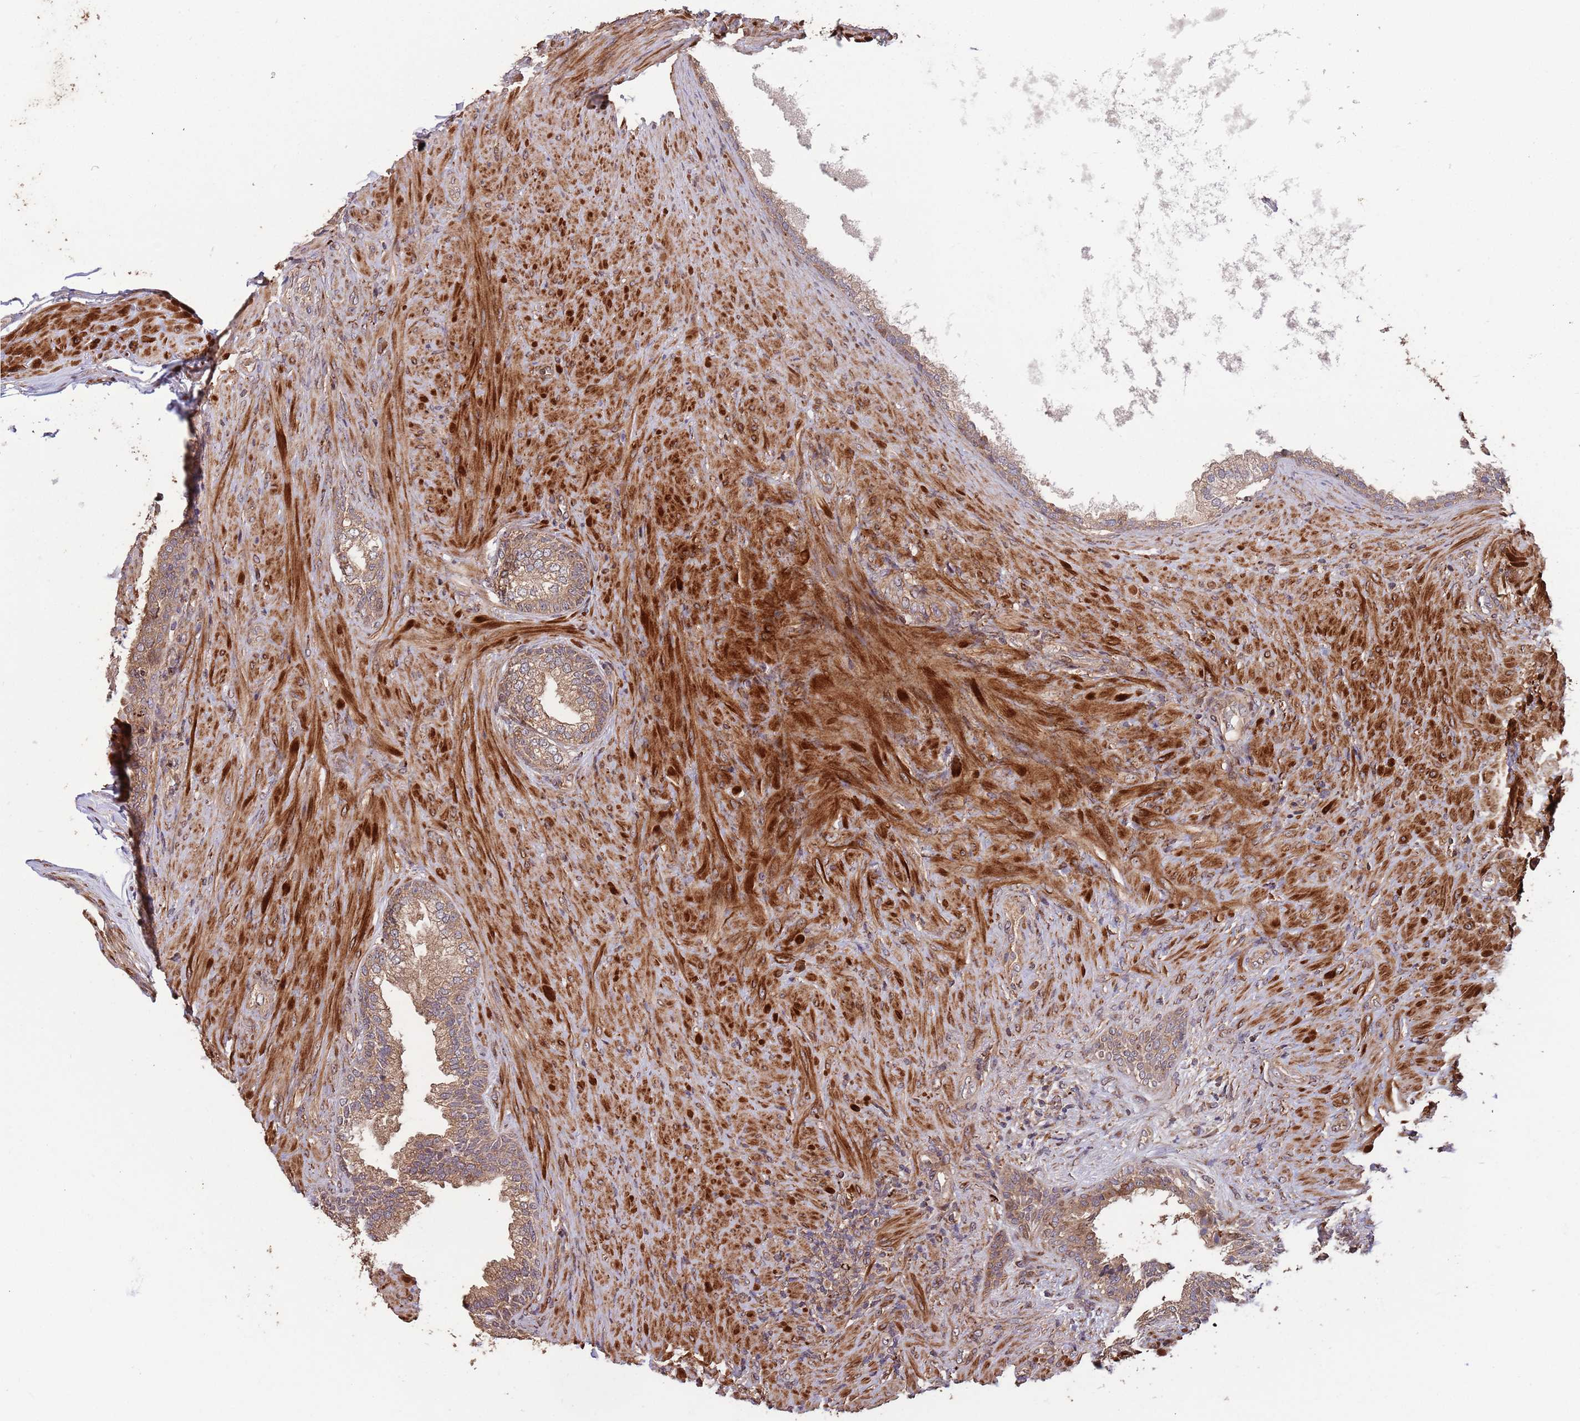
{"staining": {"intensity": "moderate", "quantity": ">75%", "location": "cytoplasmic/membranous"}, "tissue": "prostate", "cell_type": "Glandular cells", "image_type": "normal", "snomed": [{"axis": "morphology", "description": "Normal tissue, NOS"}, {"axis": "topography", "description": "Prostate"}], "caption": "Protein expression analysis of benign human prostate reveals moderate cytoplasmic/membranous staining in approximately >75% of glandular cells.", "gene": "ZNF428", "patient": {"sex": "male", "age": 76}}